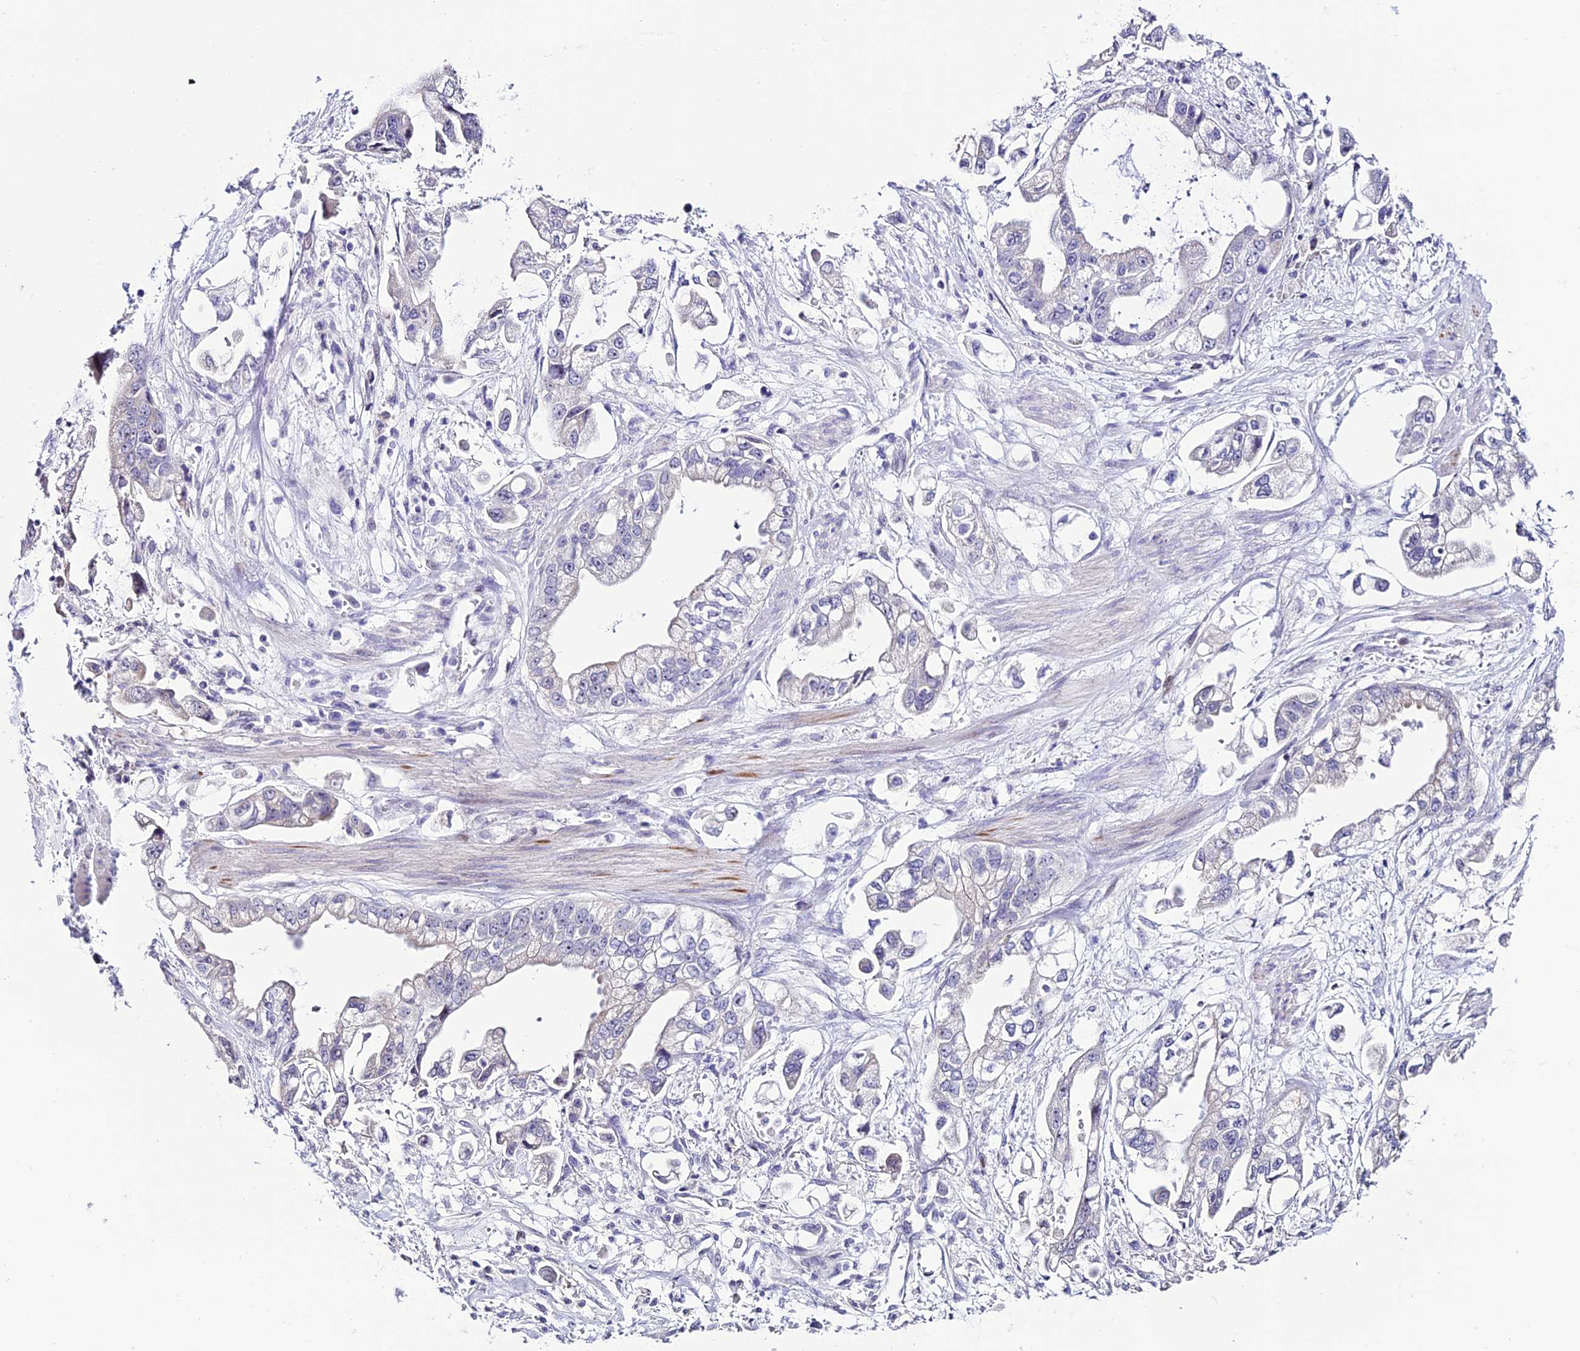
{"staining": {"intensity": "negative", "quantity": "none", "location": "none"}, "tissue": "stomach cancer", "cell_type": "Tumor cells", "image_type": "cancer", "snomed": [{"axis": "morphology", "description": "Adenocarcinoma, NOS"}, {"axis": "topography", "description": "Stomach"}], "caption": "Immunohistochemical staining of stomach cancer displays no significant positivity in tumor cells. (DAB immunohistochemistry with hematoxylin counter stain).", "gene": "SLC10A1", "patient": {"sex": "male", "age": 62}}